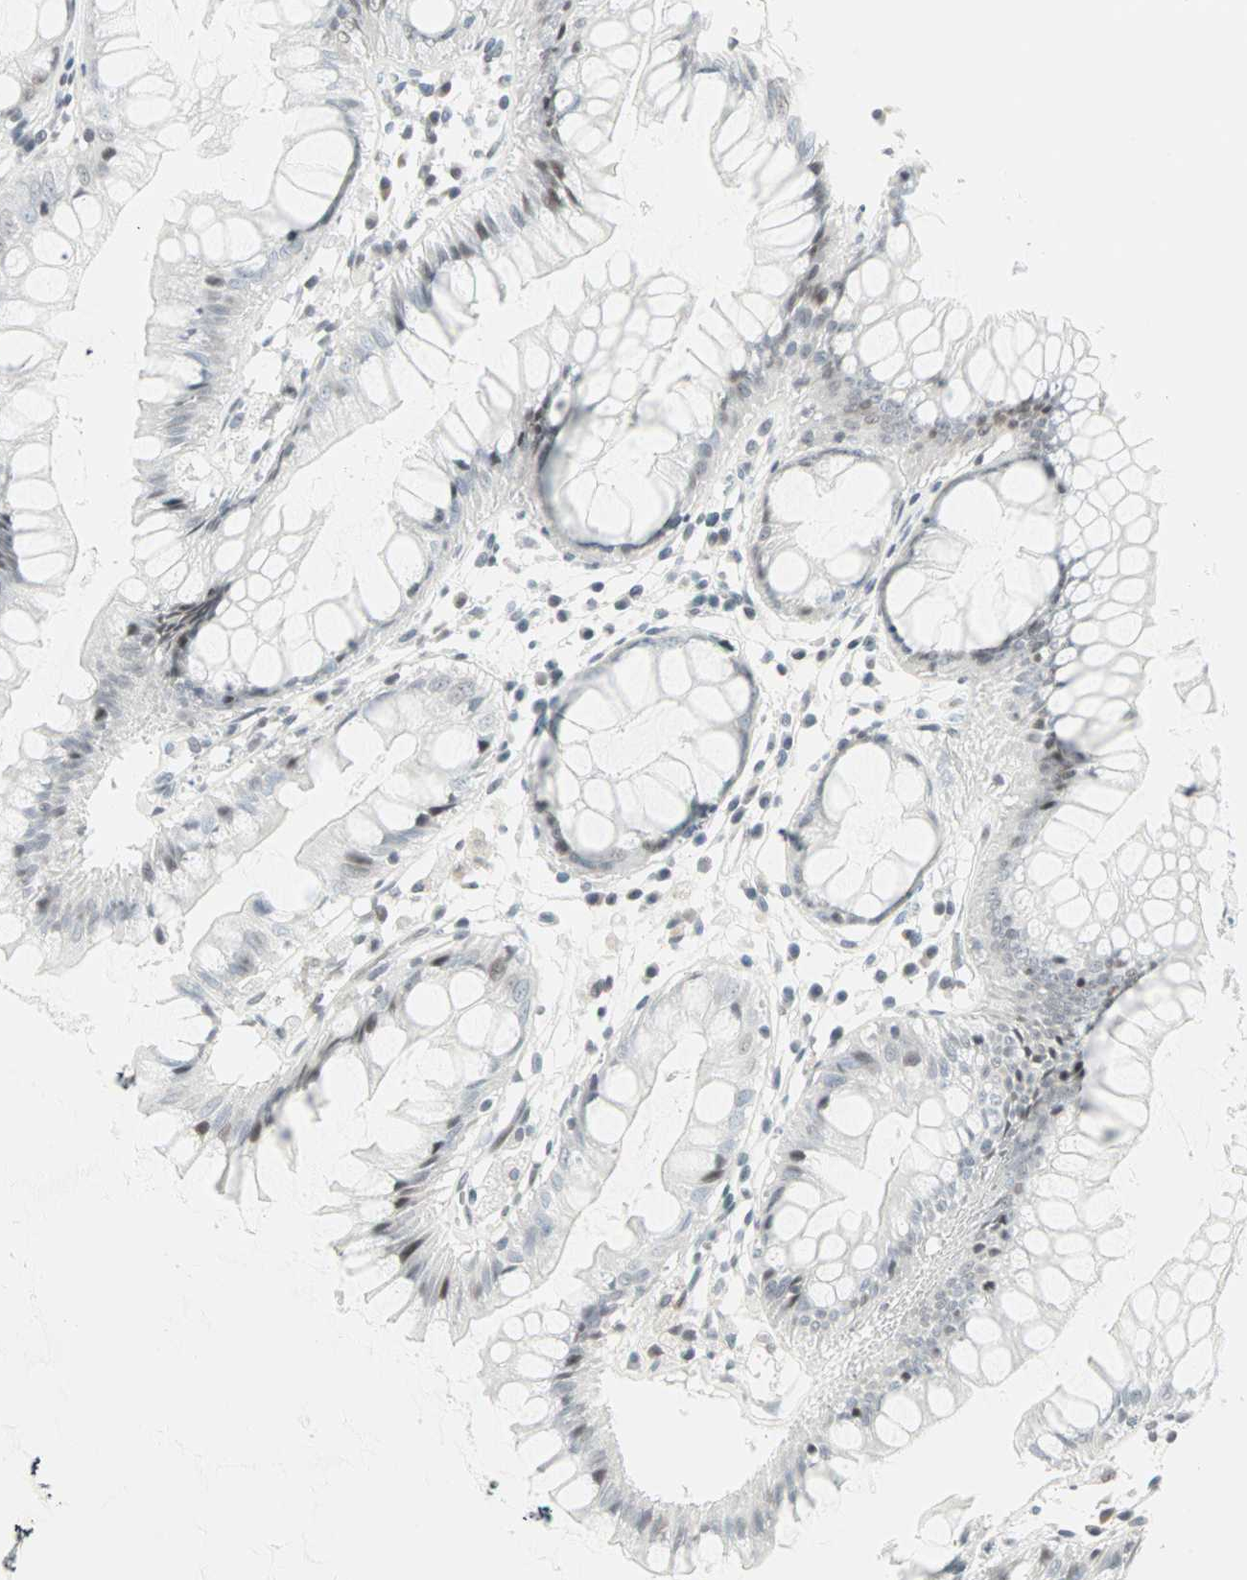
{"staining": {"intensity": "weak", "quantity": "<25%", "location": "cytoplasmic/membranous,nuclear"}, "tissue": "rectum", "cell_type": "Glandular cells", "image_type": "normal", "snomed": [{"axis": "morphology", "description": "Normal tissue, NOS"}, {"axis": "morphology", "description": "Adenocarcinoma, NOS"}, {"axis": "topography", "description": "Rectum"}], "caption": "Immunohistochemistry of unremarkable human rectum reveals no positivity in glandular cells. (Stains: DAB immunohistochemistry (IHC) with hematoxylin counter stain, Microscopy: brightfield microscopy at high magnification).", "gene": "CBLC", "patient": {"sex": "female", "age": 65}}